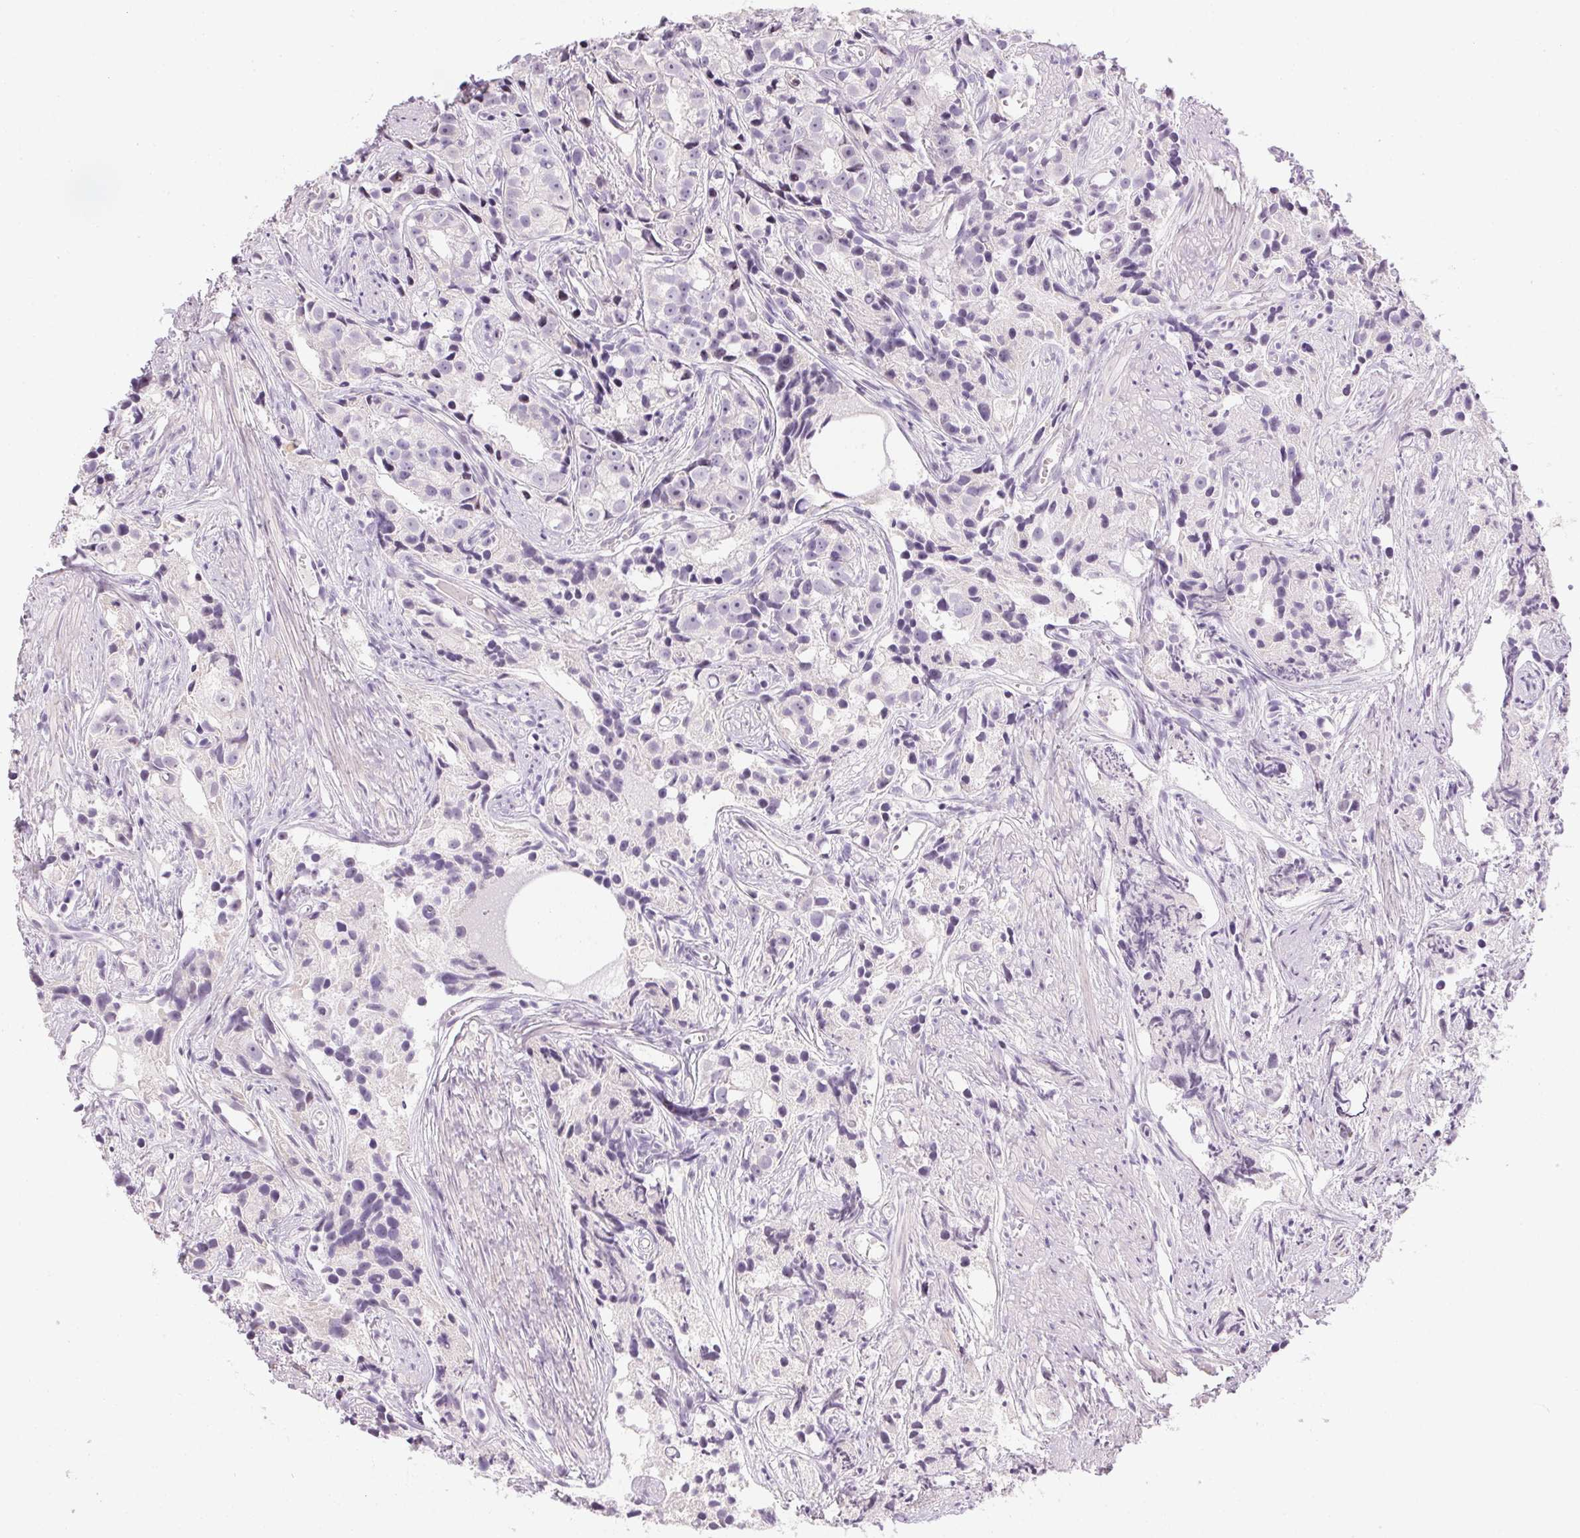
{"staining": {"intensity": "negative", "quantity": "none", "location": "none"}, "tissue": "prostate cancer", "cell_type": "Tumor cells", "image_type": "cancer", "snomed": [{"axis": "morphology", "description": "Adenocarcinoma, High grade"}, {"axis": "topography", "description": "Prostate"}], "caption": "DAB immunohistochemical staining of prostate cancer exhibits no significant expression in tumor cells.", "gene": "GSDMC", "patient": {"sex": "male", "age": 75}}